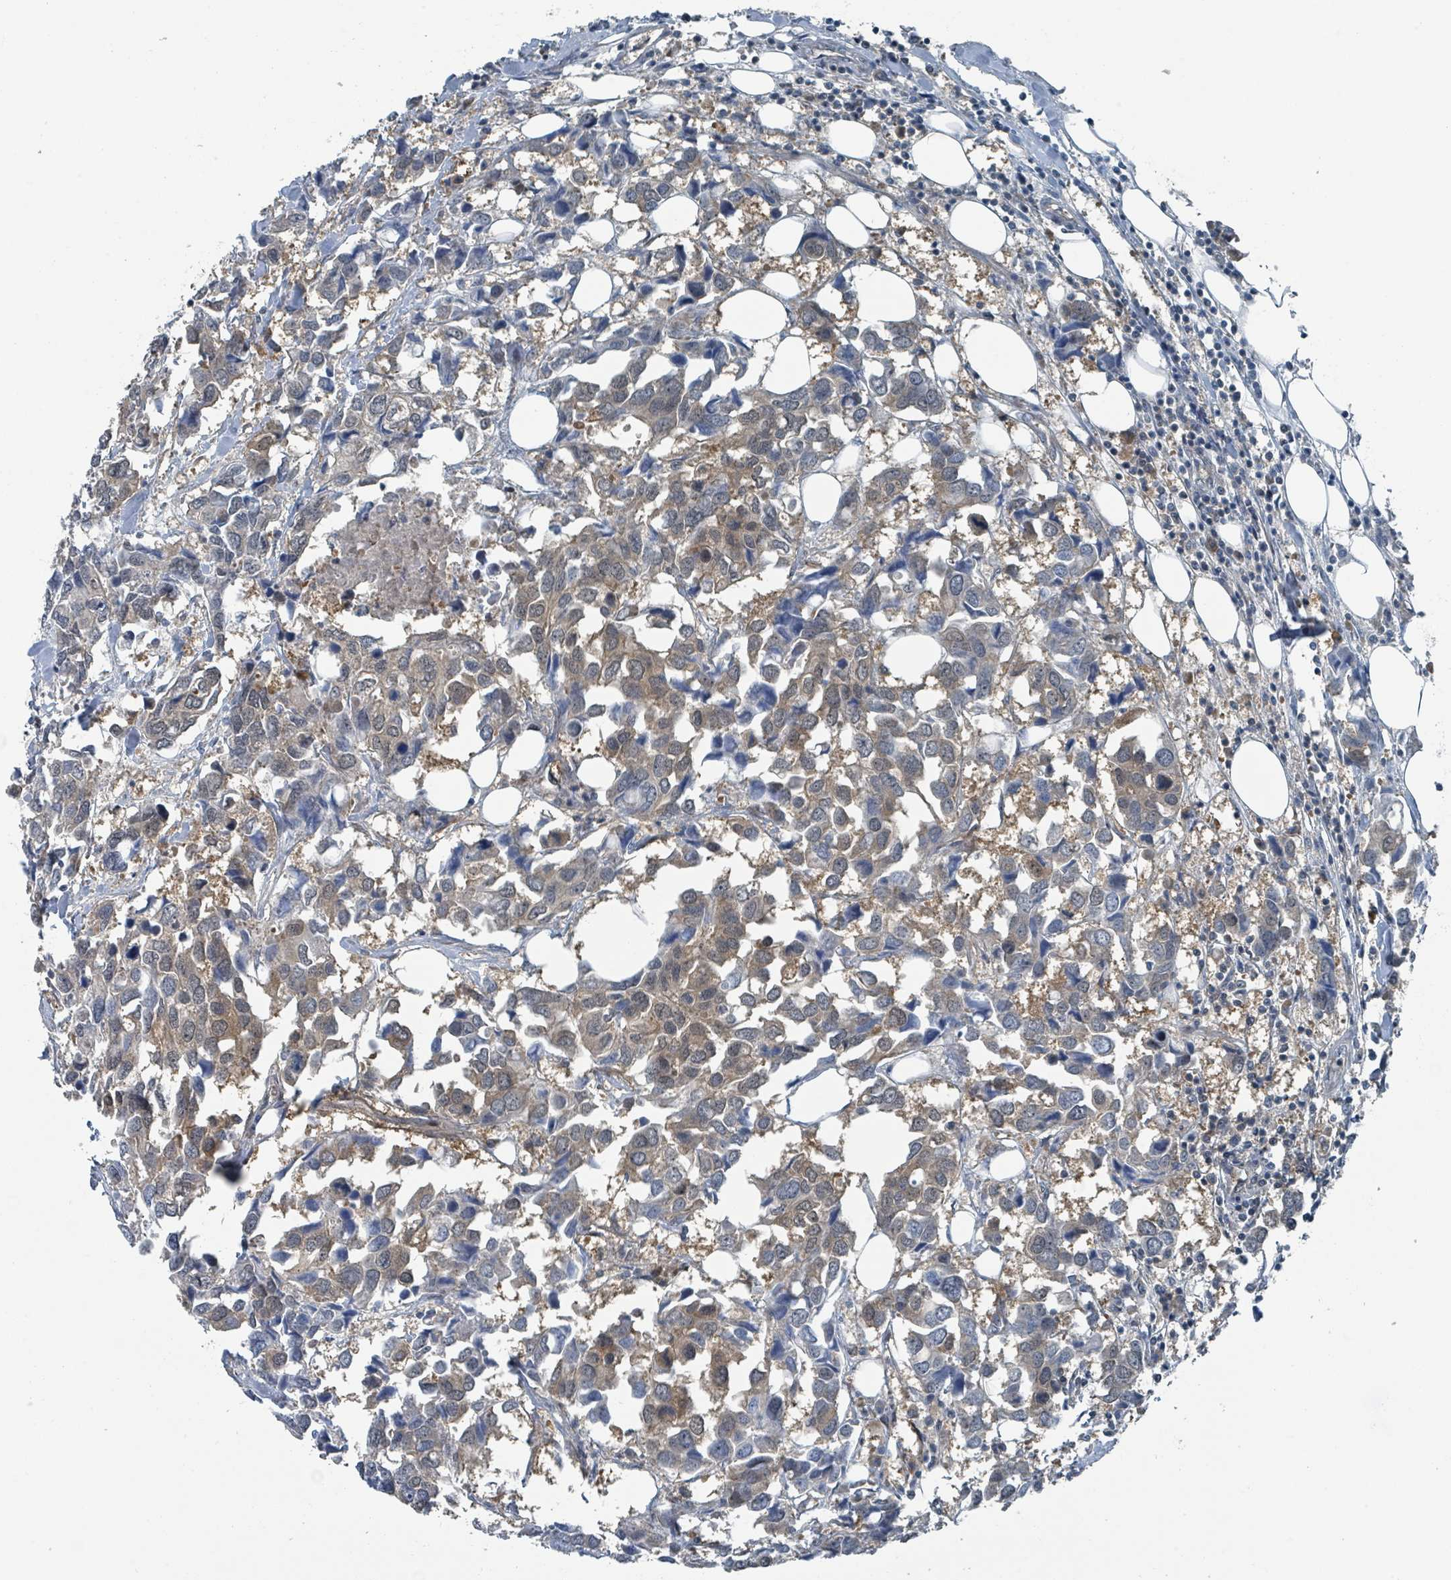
{"staining": {"intensity": "weak", "quantity": "25%-75%", "location": "cytoplasmic/membranous"}, "tissue": "breast cancer", "cell_type": "Tumor cells", "image_type": "cancer", "snomed": [{"axis": "morphology", "description": "Duct carcinoma"}, {"axis": "topography", "description": "Breast"}], "caption": "Human breast cancer (invasive ductal carcinoma) stained for a protein (brown) displays weak cytoplasmic/membranous positive positivity in about 25%-75% of tumor cells.", "gene": "GOLGA7", "patient": {"sex": "female", "age": 83}}